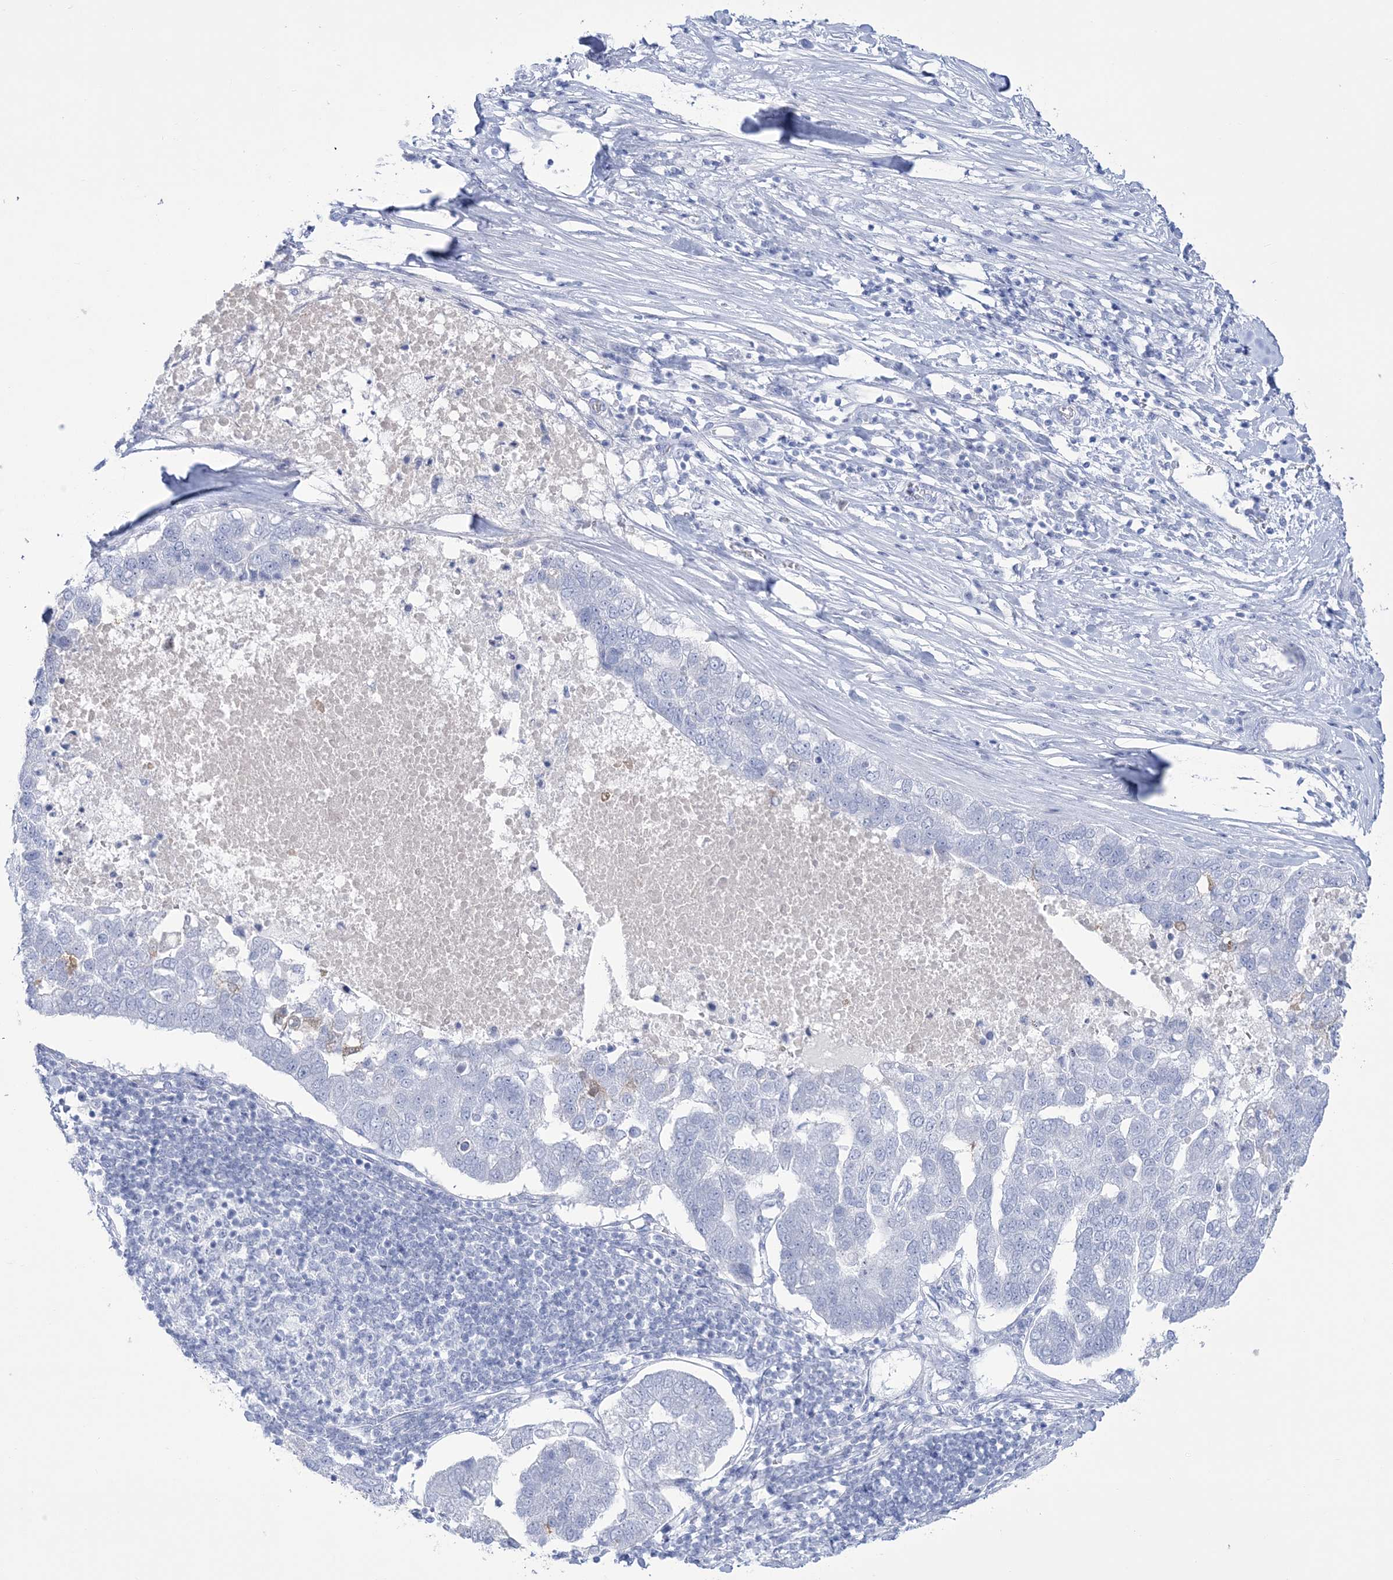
{"staining": {"intensity": "negative", "quantity": "none", "location": "none"}, "tissue": "pancreatic cancer", "cell_type": "Tumor cells", "image_type": "cancer", "snomed": [{"axis": "morphology", "description": "Adenocarcinoma, NOS"}, {"axis": "topography", "description": "Pancreas"}], "caption": "Pancreatic adenocarcinoma was stained to show a protein in brown. There is no significant expression in tumor cells.", "gene": "RBP2", "patient": {"sex": "female", "age": 61}}